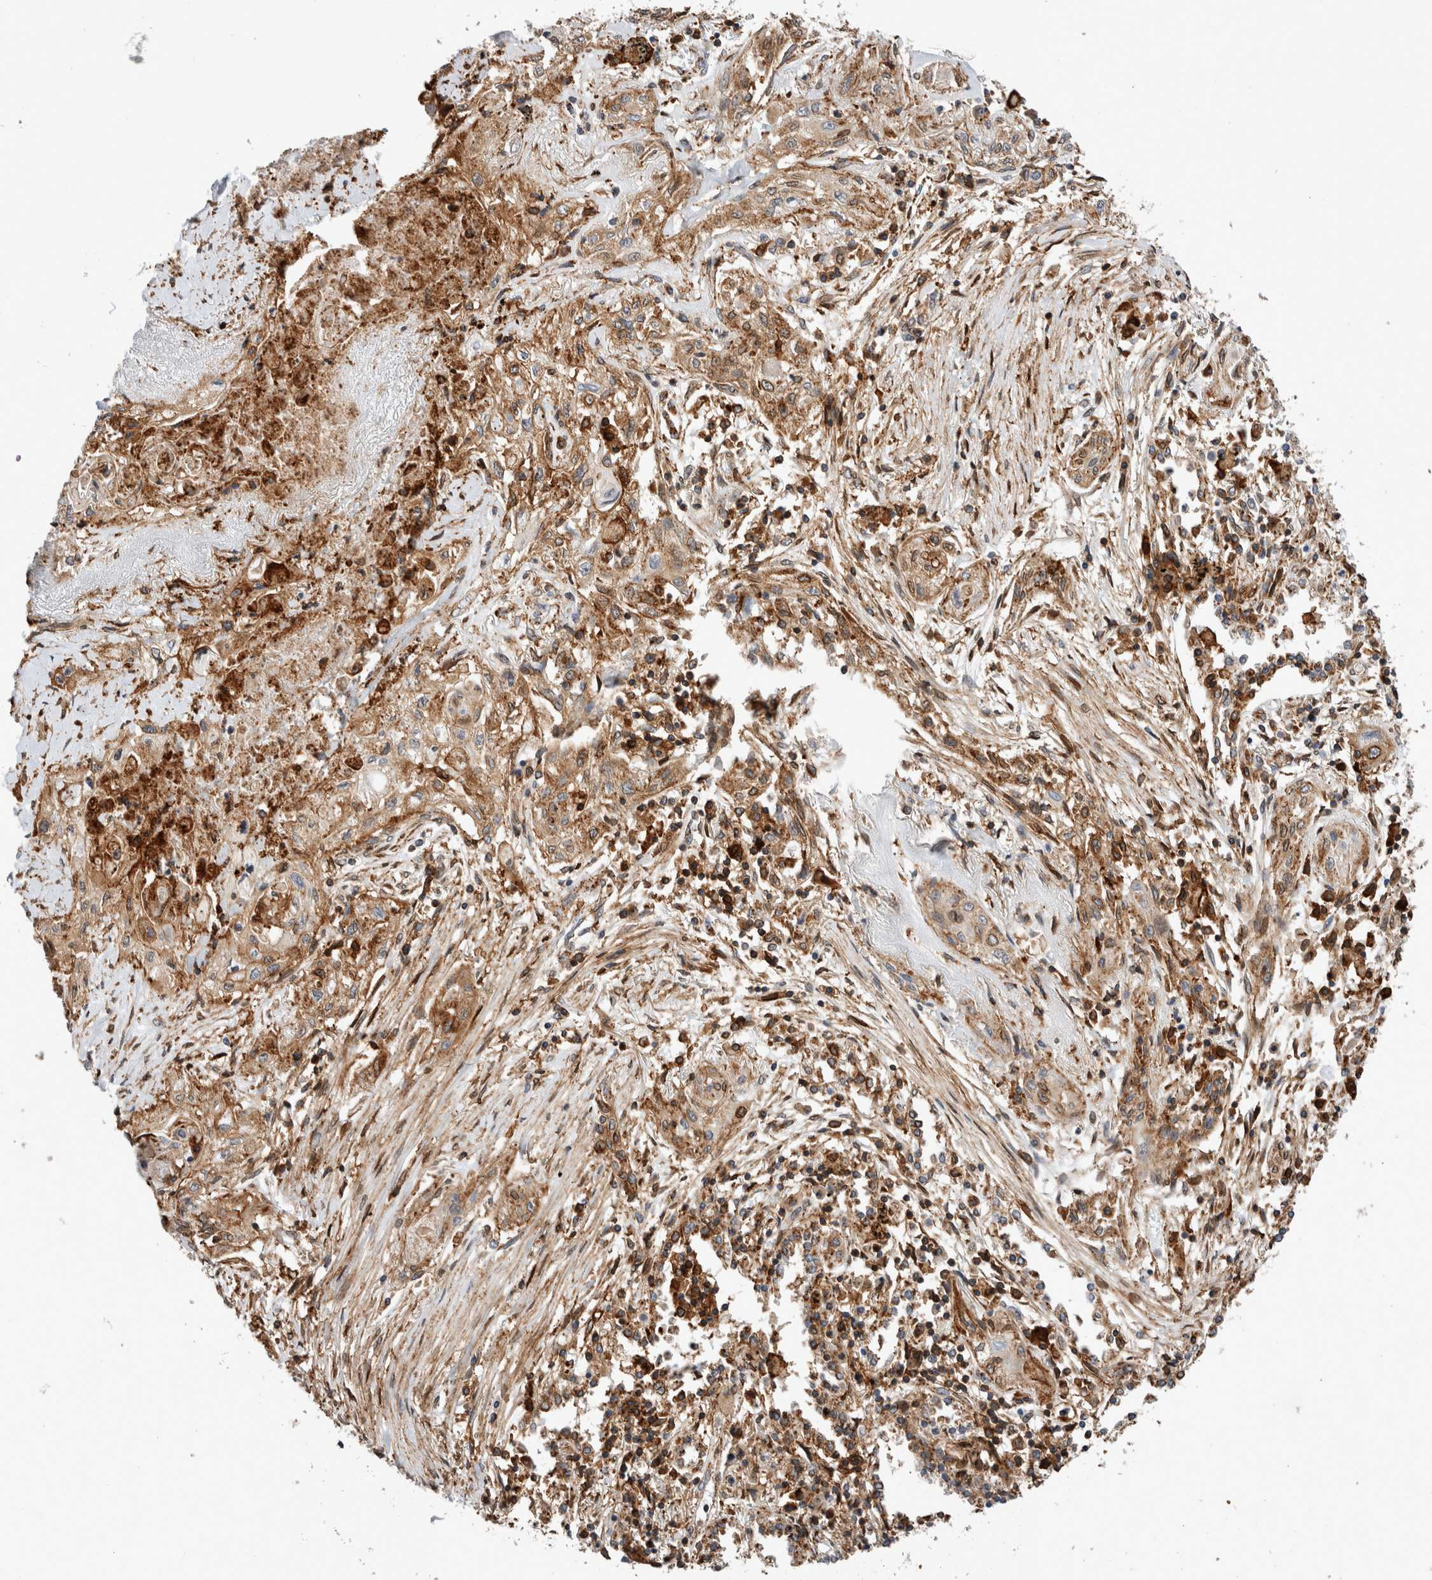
{"staining": {"intensity": "moderate", "quantity": ">75%", "location": "cytoplasmic/membranous"}, "tissue": "lung cancer", "cell_type": "Tumor cells", "image_type": "cancer", "snomed": [{"axis": "morphology", "description": "Squamous cell carcinoma, NOS"}, {"axis": "topography", "description": "Lung"}], "caption": "IHC (DAB (3,3'-diaminobenzidine)) staining of squamous cell carcinoma (lung) exhibits moderate cytoplasmic/membranous protein expression in approximately >75% of tumor cells. Immunohistochemistry (ihc) stains the protein of interest in brown and the nuclei are stained blue.", "gene": "CCDC88B", "patient": {"sex": "female", "age": 47}}